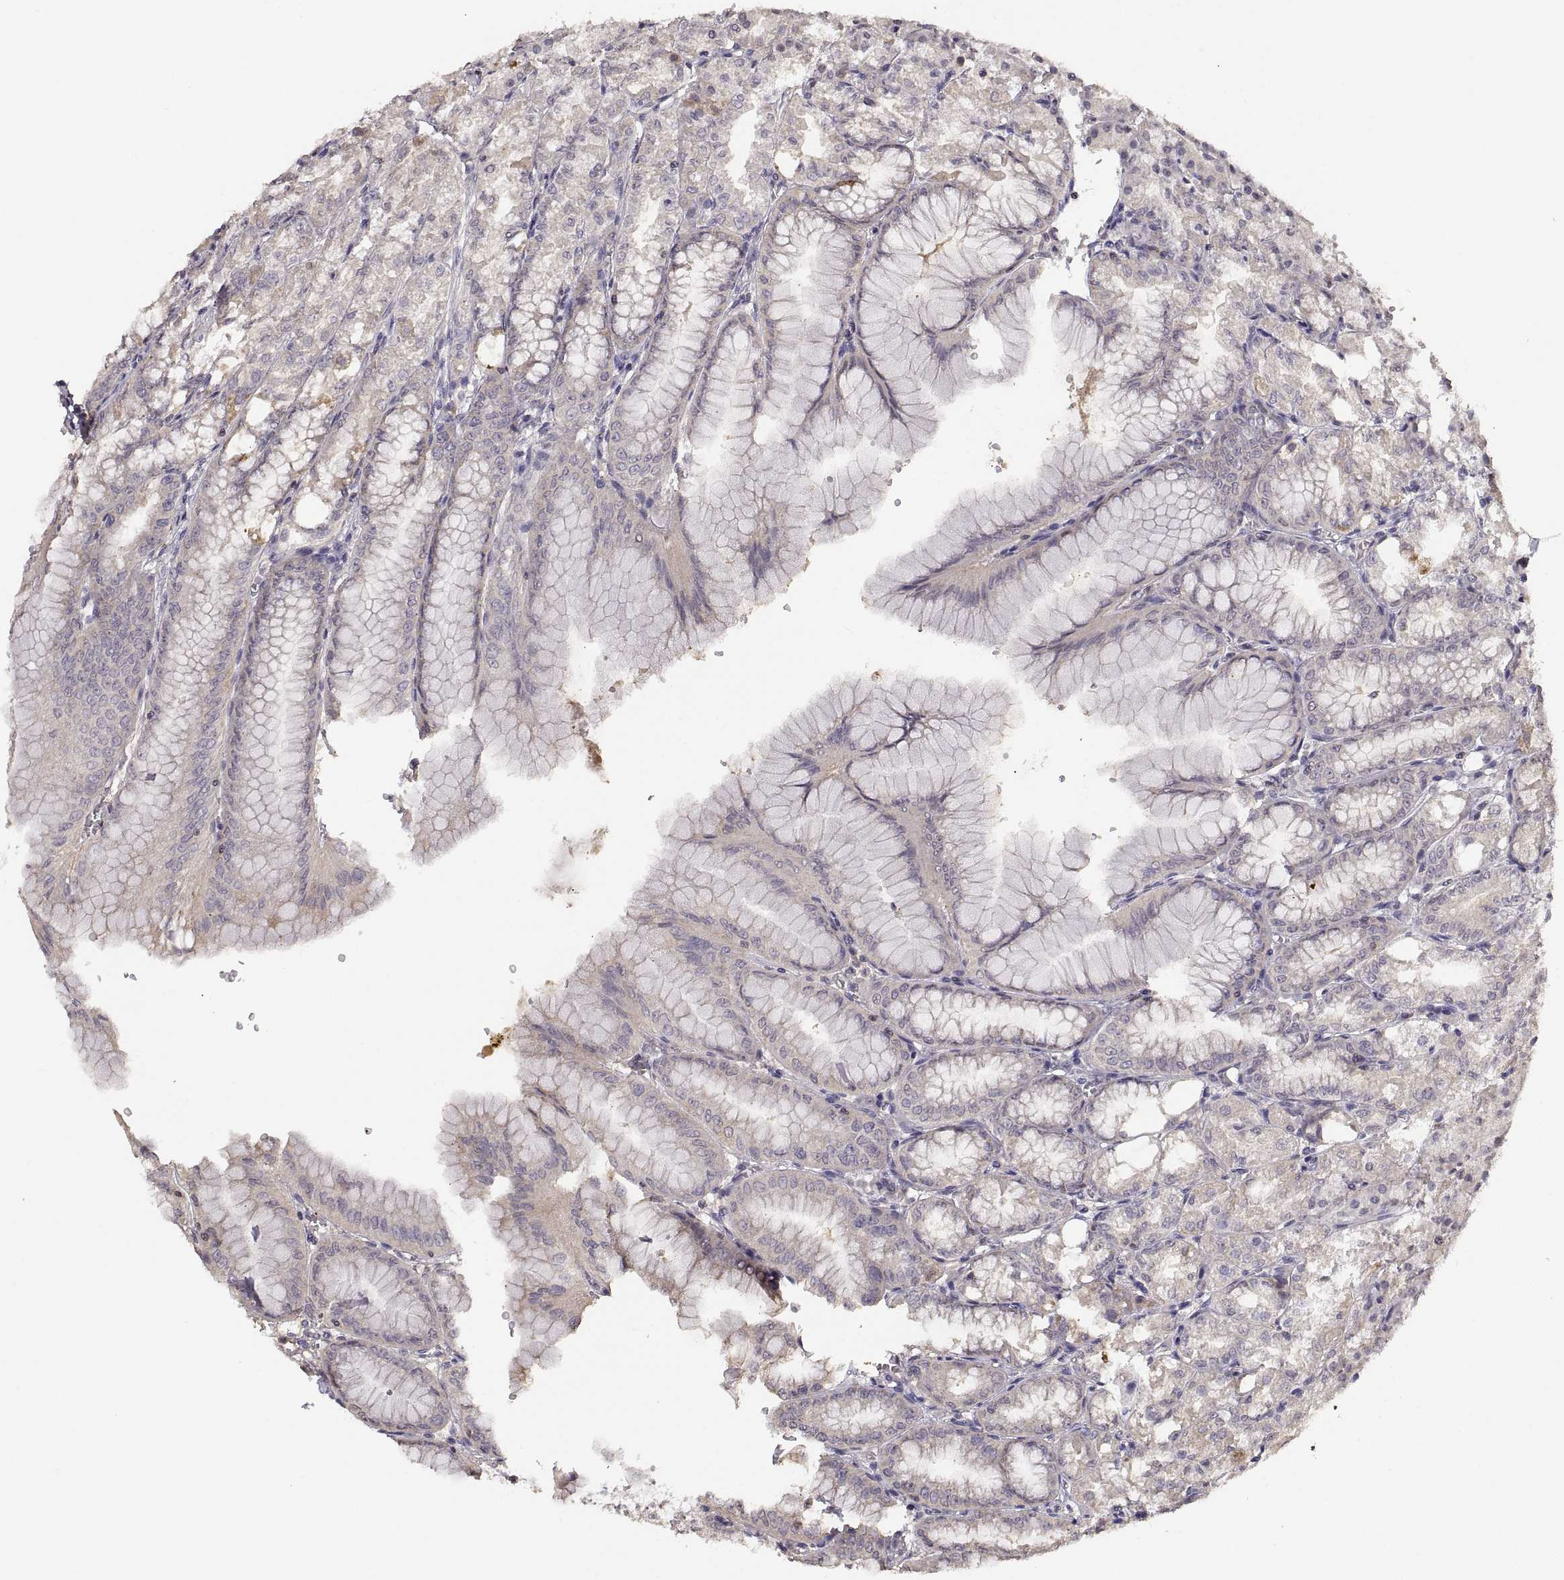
{"staining": {"intensity": "negative", "quantity": "none", "location": "none"}, "tissue": "stomach", "cell_type": "Glandular cells", "image_type": "normal", "snomed": [{"axis": "morphology", "description": "Normal tissue, NOS"}, {"axis": "topography", "description": "Stomach, lower"}], "caption": "IHC photomicrograph of normal human stomach stained for a protein (brown), which reveals no expression in glandular cells. (Stains: DAB (3,3'-diaminobenzidine) IHC with hematoxylin counter stain, Microscopy: brightfield microscopy at high magnification).", "gene": "NMNAT2", "patient": {"sex": "male", "age": 71}}